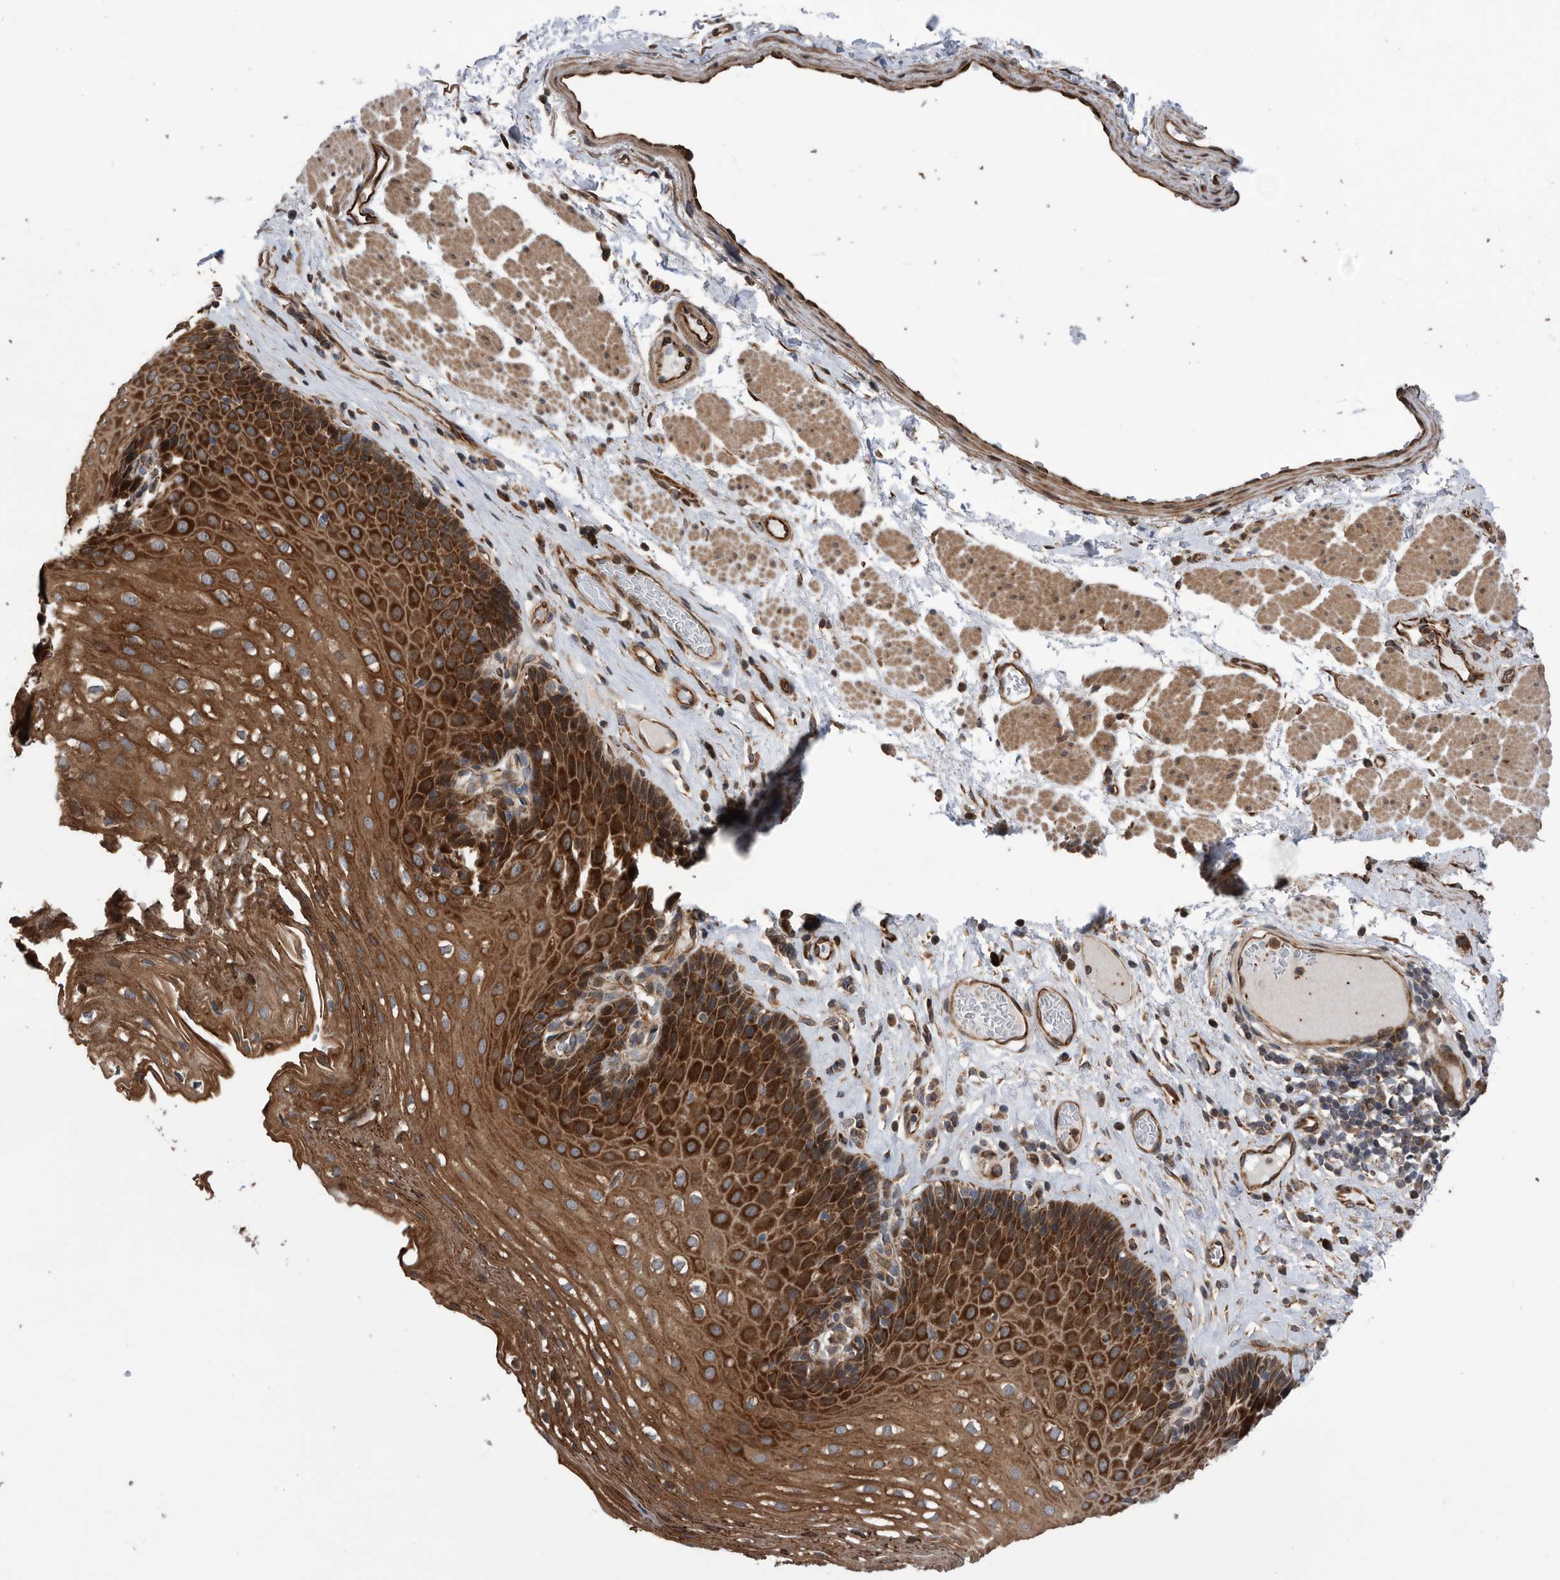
{"staining": {"intensity": "strong", "quantity": ">75%", "location": "cytoplasmic/membranous"}, "tissue": "esophagus", "cell_type": "Squamous epithelial cells", "image_type": "normal", "snomed": [{"axis": "morphology", "description": "Normal tissue, NOS"}, {"axis": "topography", "description": "Esophagus"}], "caption": "Human esophagus stained for a protein (brown) reveals strong cytoplasmic/membranous positive positivity in about >75% of squamous epithelial cells.", "gene": "SERINC2", "patient": {"sex": "female", "age": 66}}